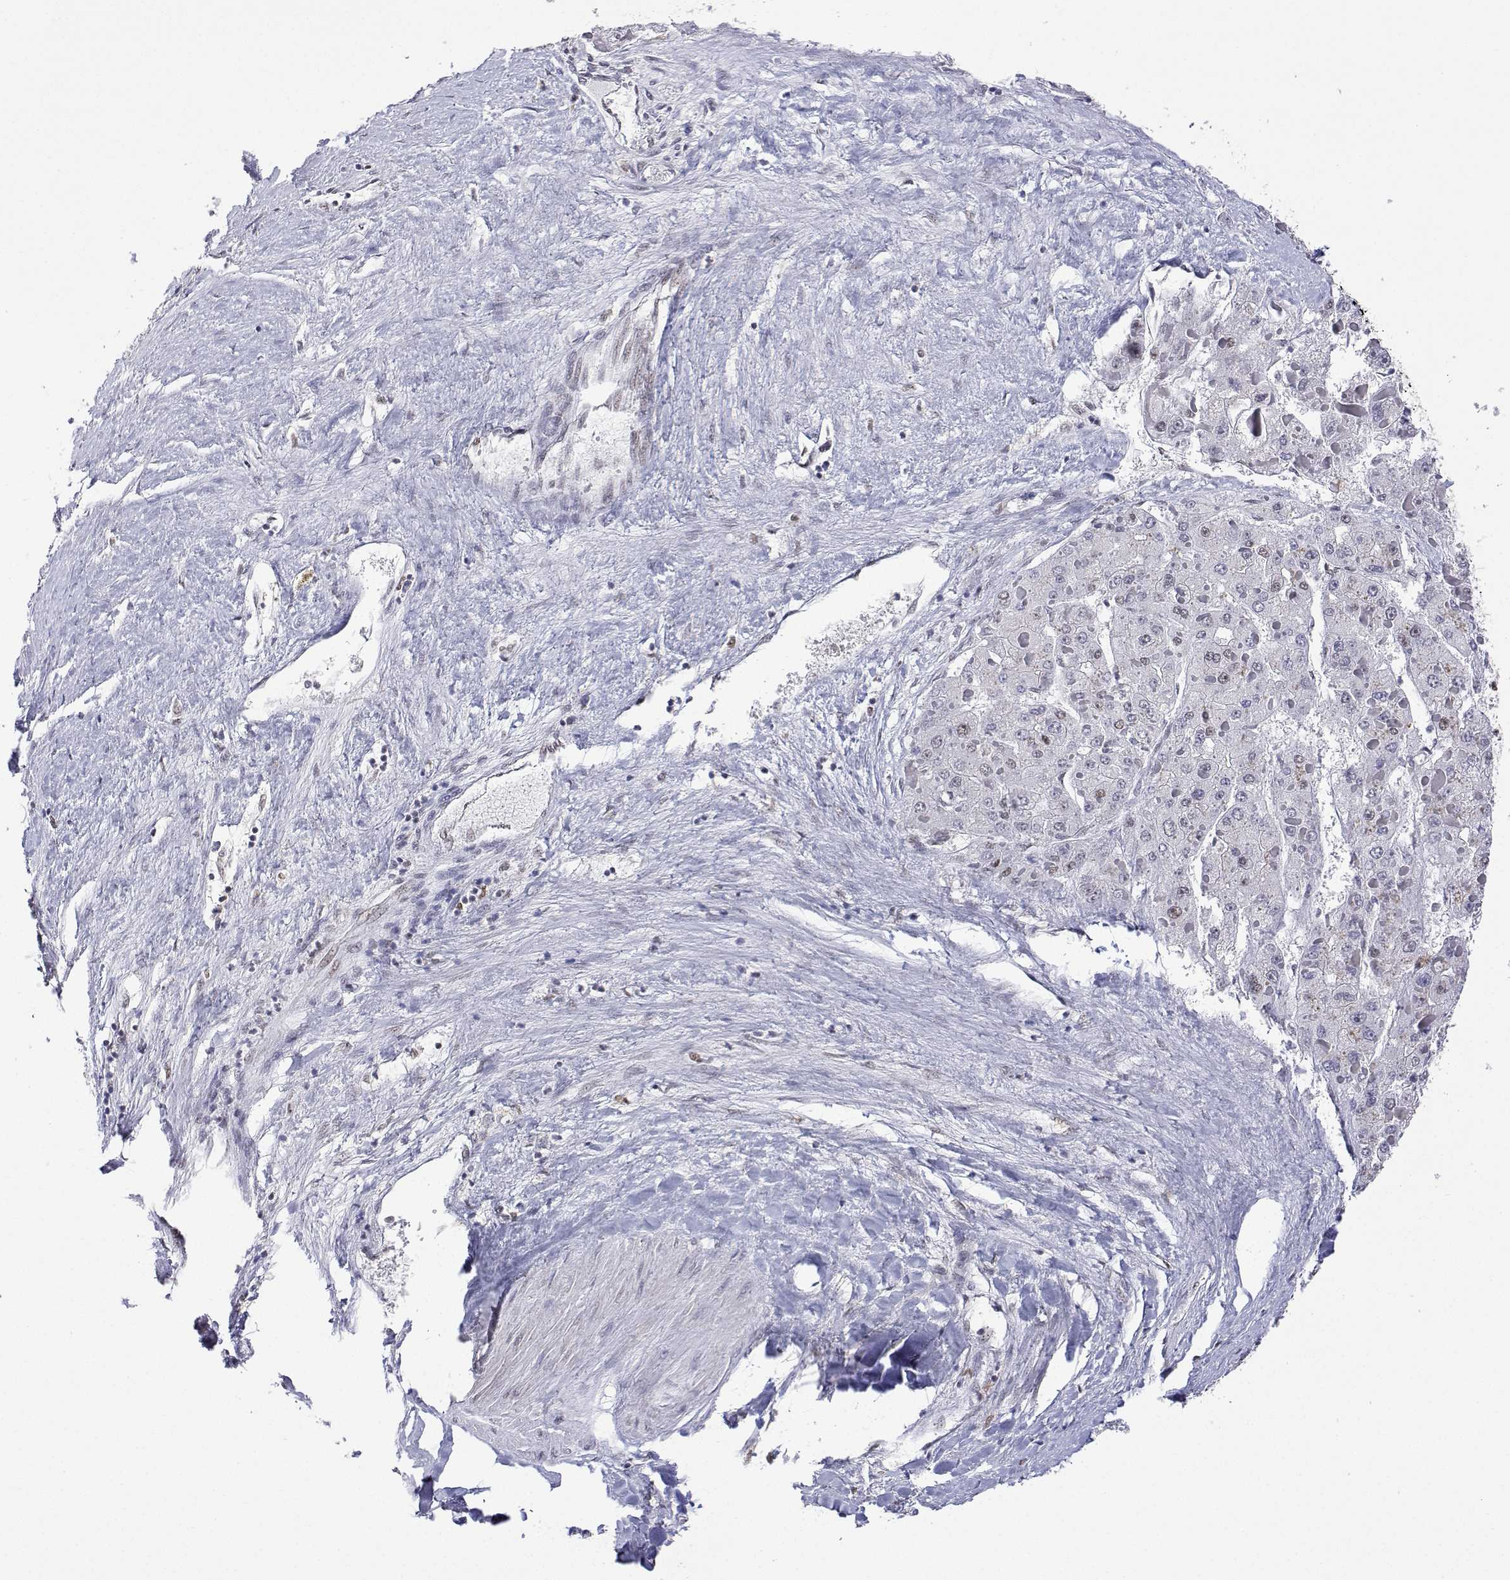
{"staining": {"intensity": "weak", "quantity": "<25%", "location": "nuclear"}, "tissue": "liver cancer", "cell_type": "Tumor cells", "image_type": "cancer", "snomed": [{"axis": "morphology", "description": "Carcinoma, Hepatocellular, NOS"}, {"axis": "topography", "description": "Liver"}], "caption": "Immunohistochemistry (IHC) micrograph of neoplastic tissue: liver cancer (hepatocellular carcinoma) stained with DAB reveals no significant protein positivity in tumor cells. (DAB immunohistochemistry (IHC) with hematoxylin counter stain).", "gene": "ADAR", "patient": {"sex": "female", "age": 73}}